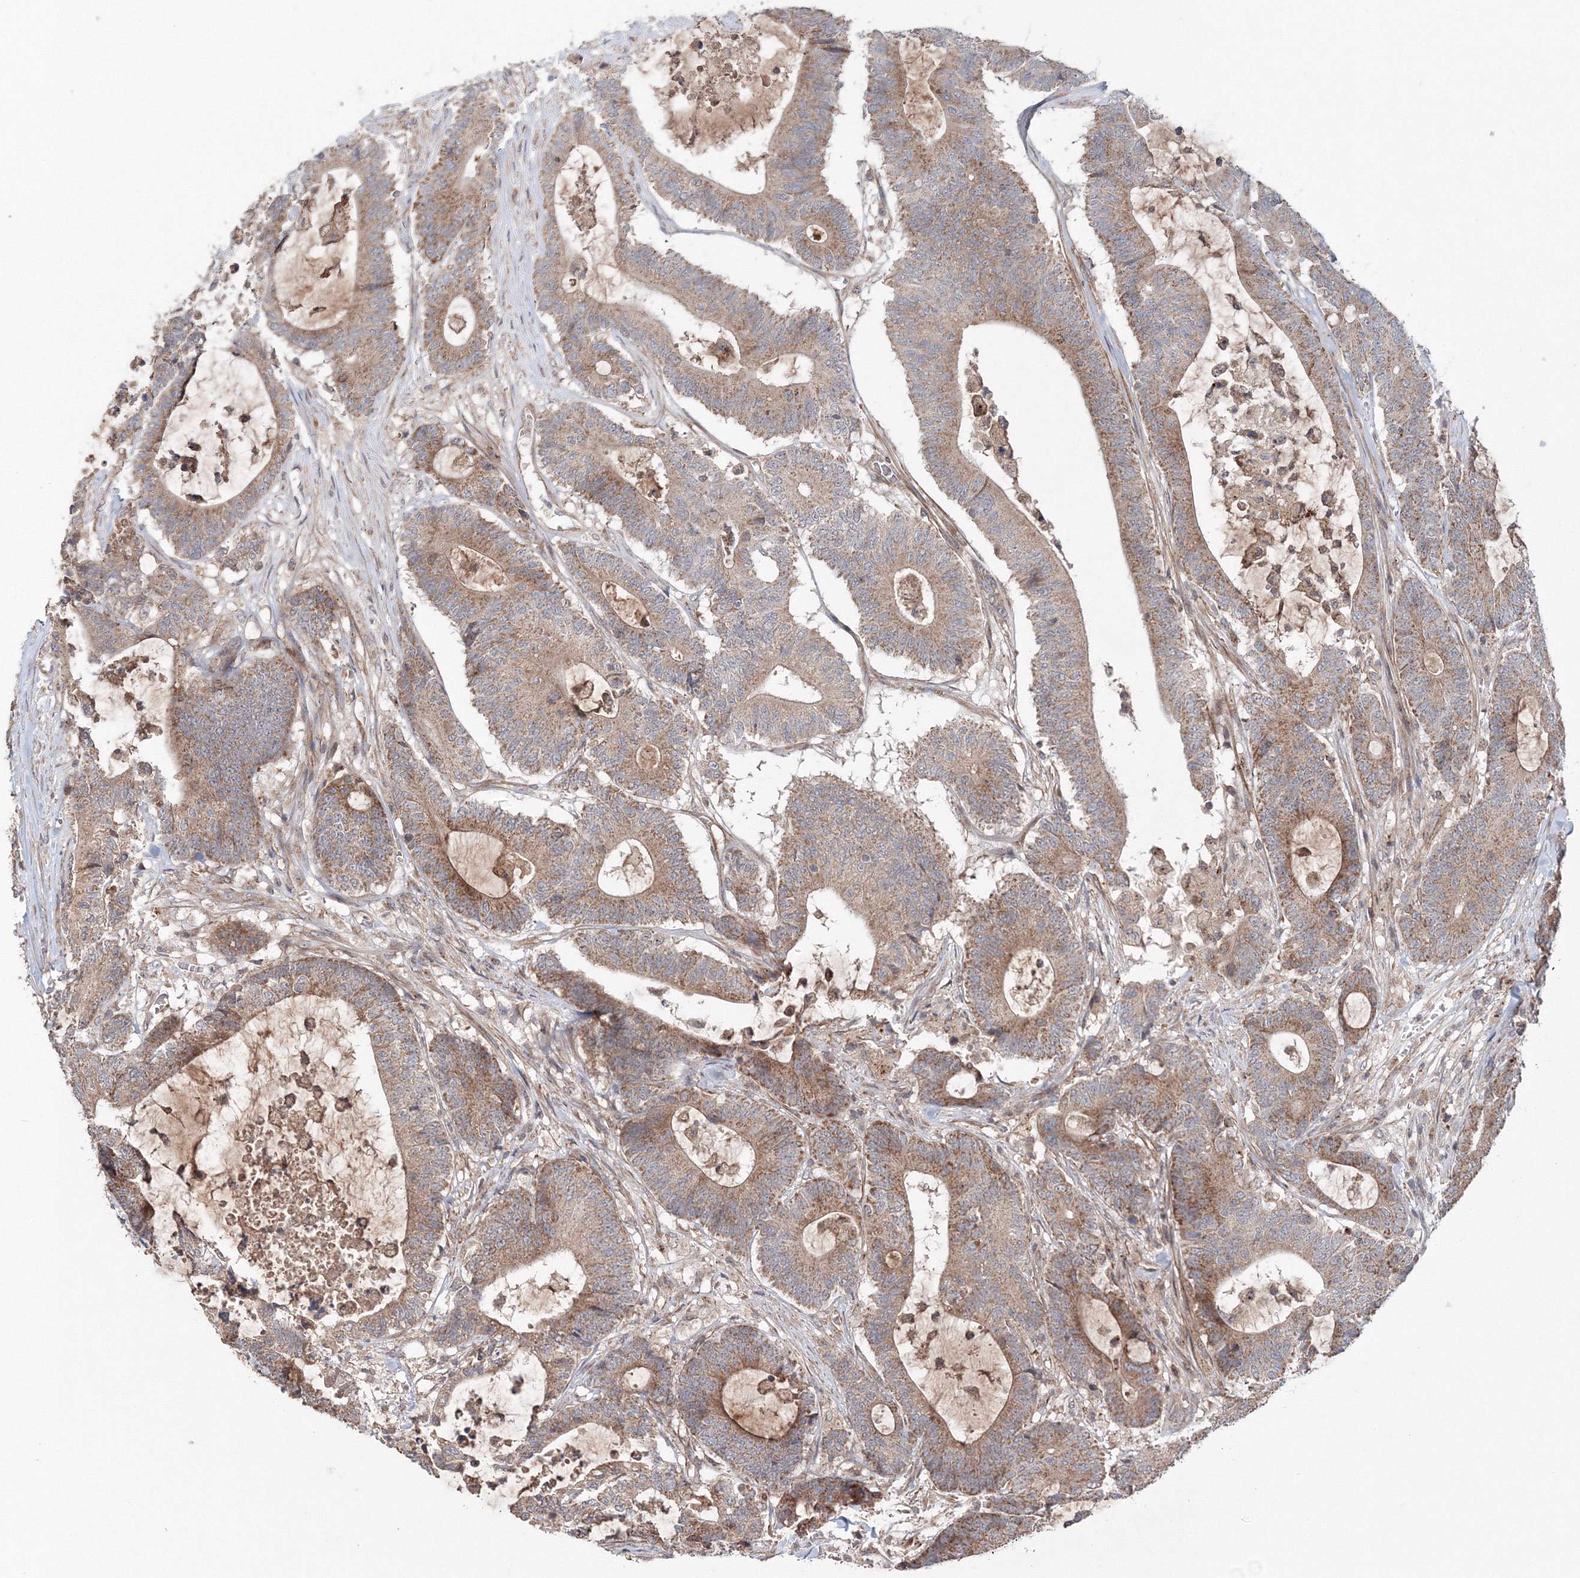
{"staining": {"intensity": "moderate", "quantity": ">75%", "location": "cytoplasmic/membranous"}, "tissue": "colorectal cancer", "cell_type": "Tumor cells", "image_type": "cancer", "snomed": [{"axis": "morphology", "description": "Adenocarcinoma, NOS"}, {"axis": "topography", "description": "Colon"}], "caption": "Brown immunohistochemical staining in human colorectal cancer (adenocarcinoma) shows moderate cytoplasmic/membranous positivity in about >75% of tumor cells.", "gene": "NOA1", "patient": {"sex": "female", "age": 84}}